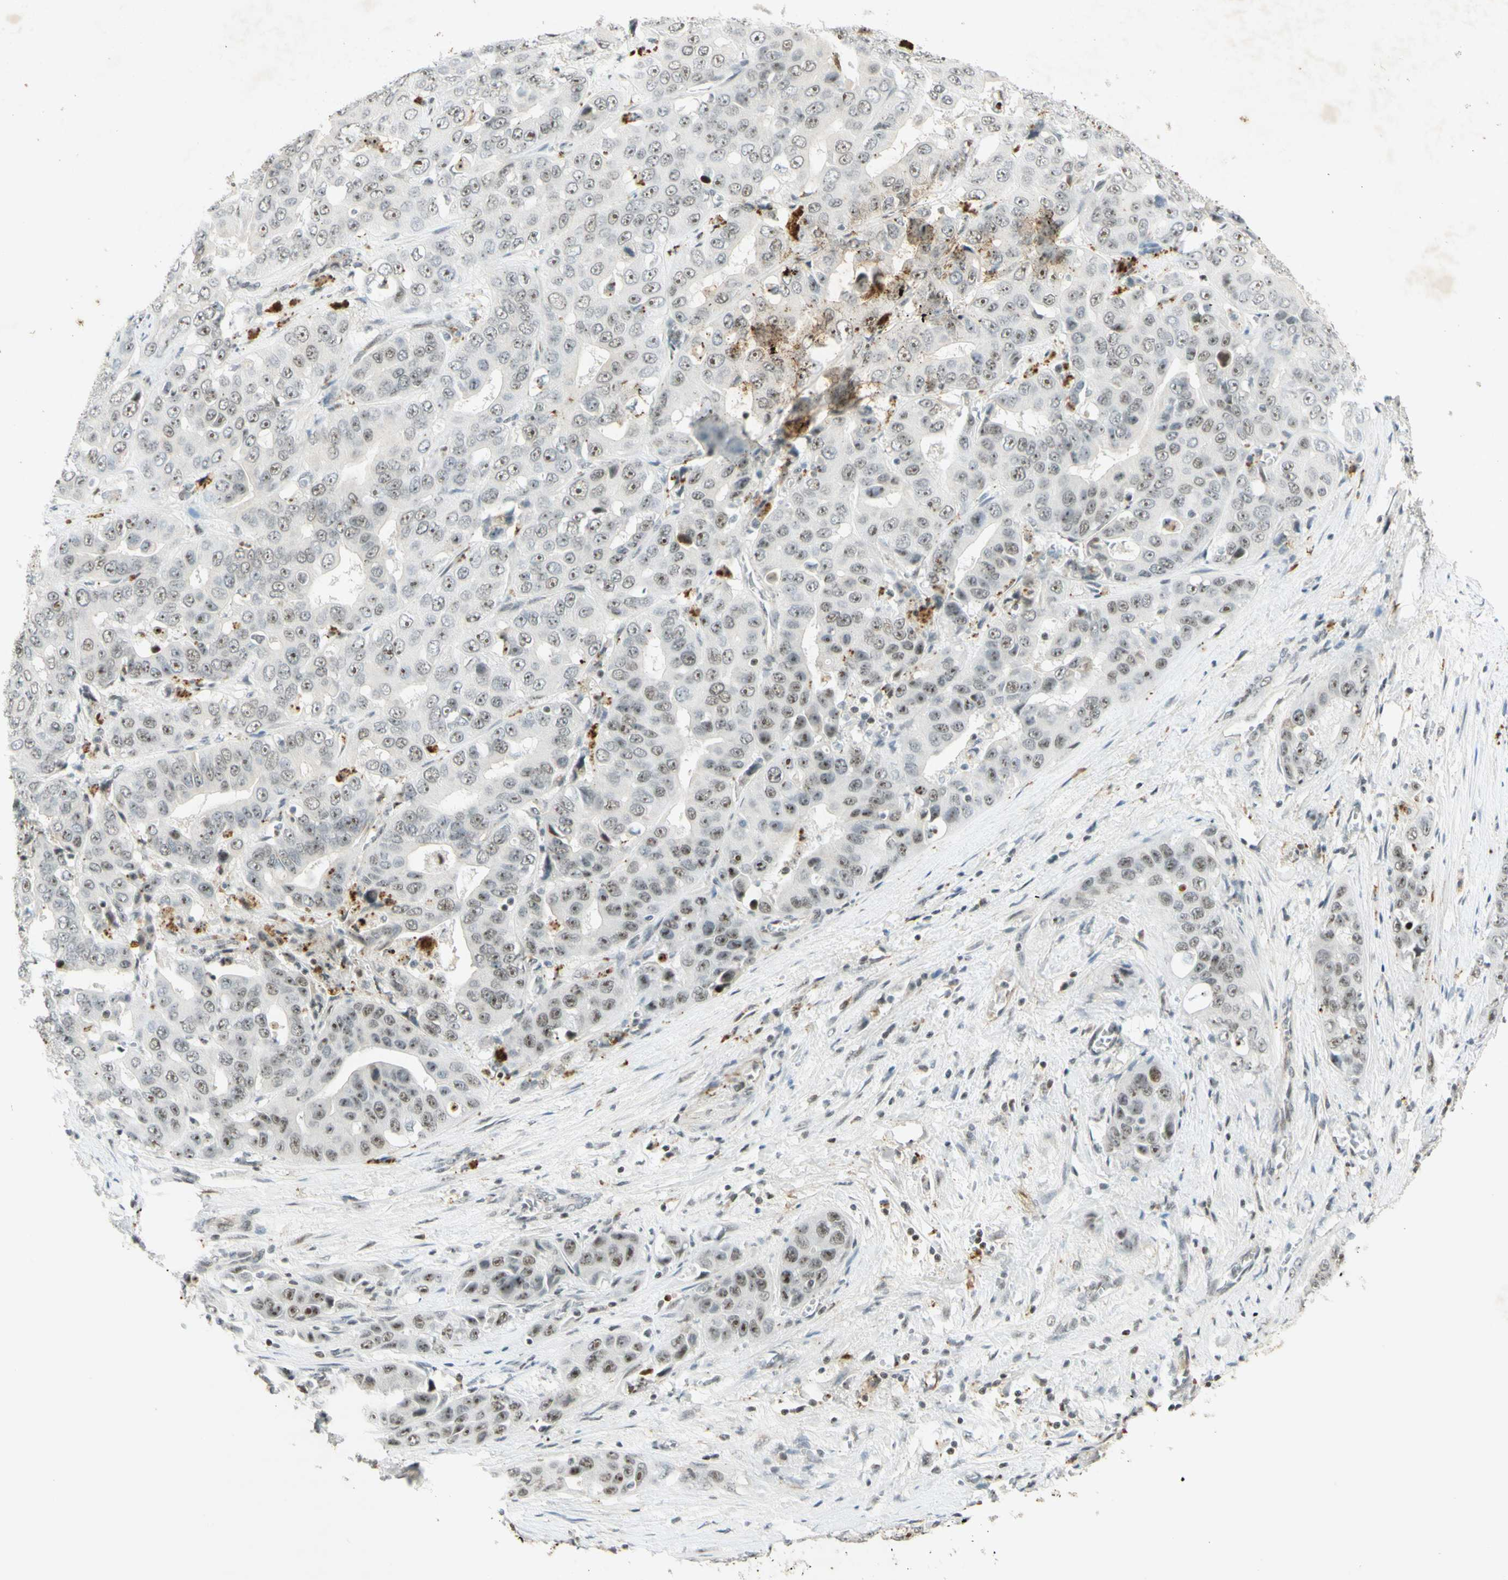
{"staining": {"intensity": "moderate", "quantity": "25%-75%", "location": "nuclear"}, "tissue": "liver cancer", "cell_type": "Tumor cells", "image_type": "cancer", "snomed": [{"axis": "morphology", "description": "Cholangiocarcinoma"}, {"axis": "topography", "description": "Liver"}], "caption": "Immunohistochemistry image of neoplastic tissue: human liver cancer (cholangiocarcinoma) stained using IHC displays medium levels of moderate protein expression localized specifically in the nuclear of tumor cells, appearing as a nuclear brown color.", "gene": "IRF1", "patient": {"sex": "female", "age": 52}}